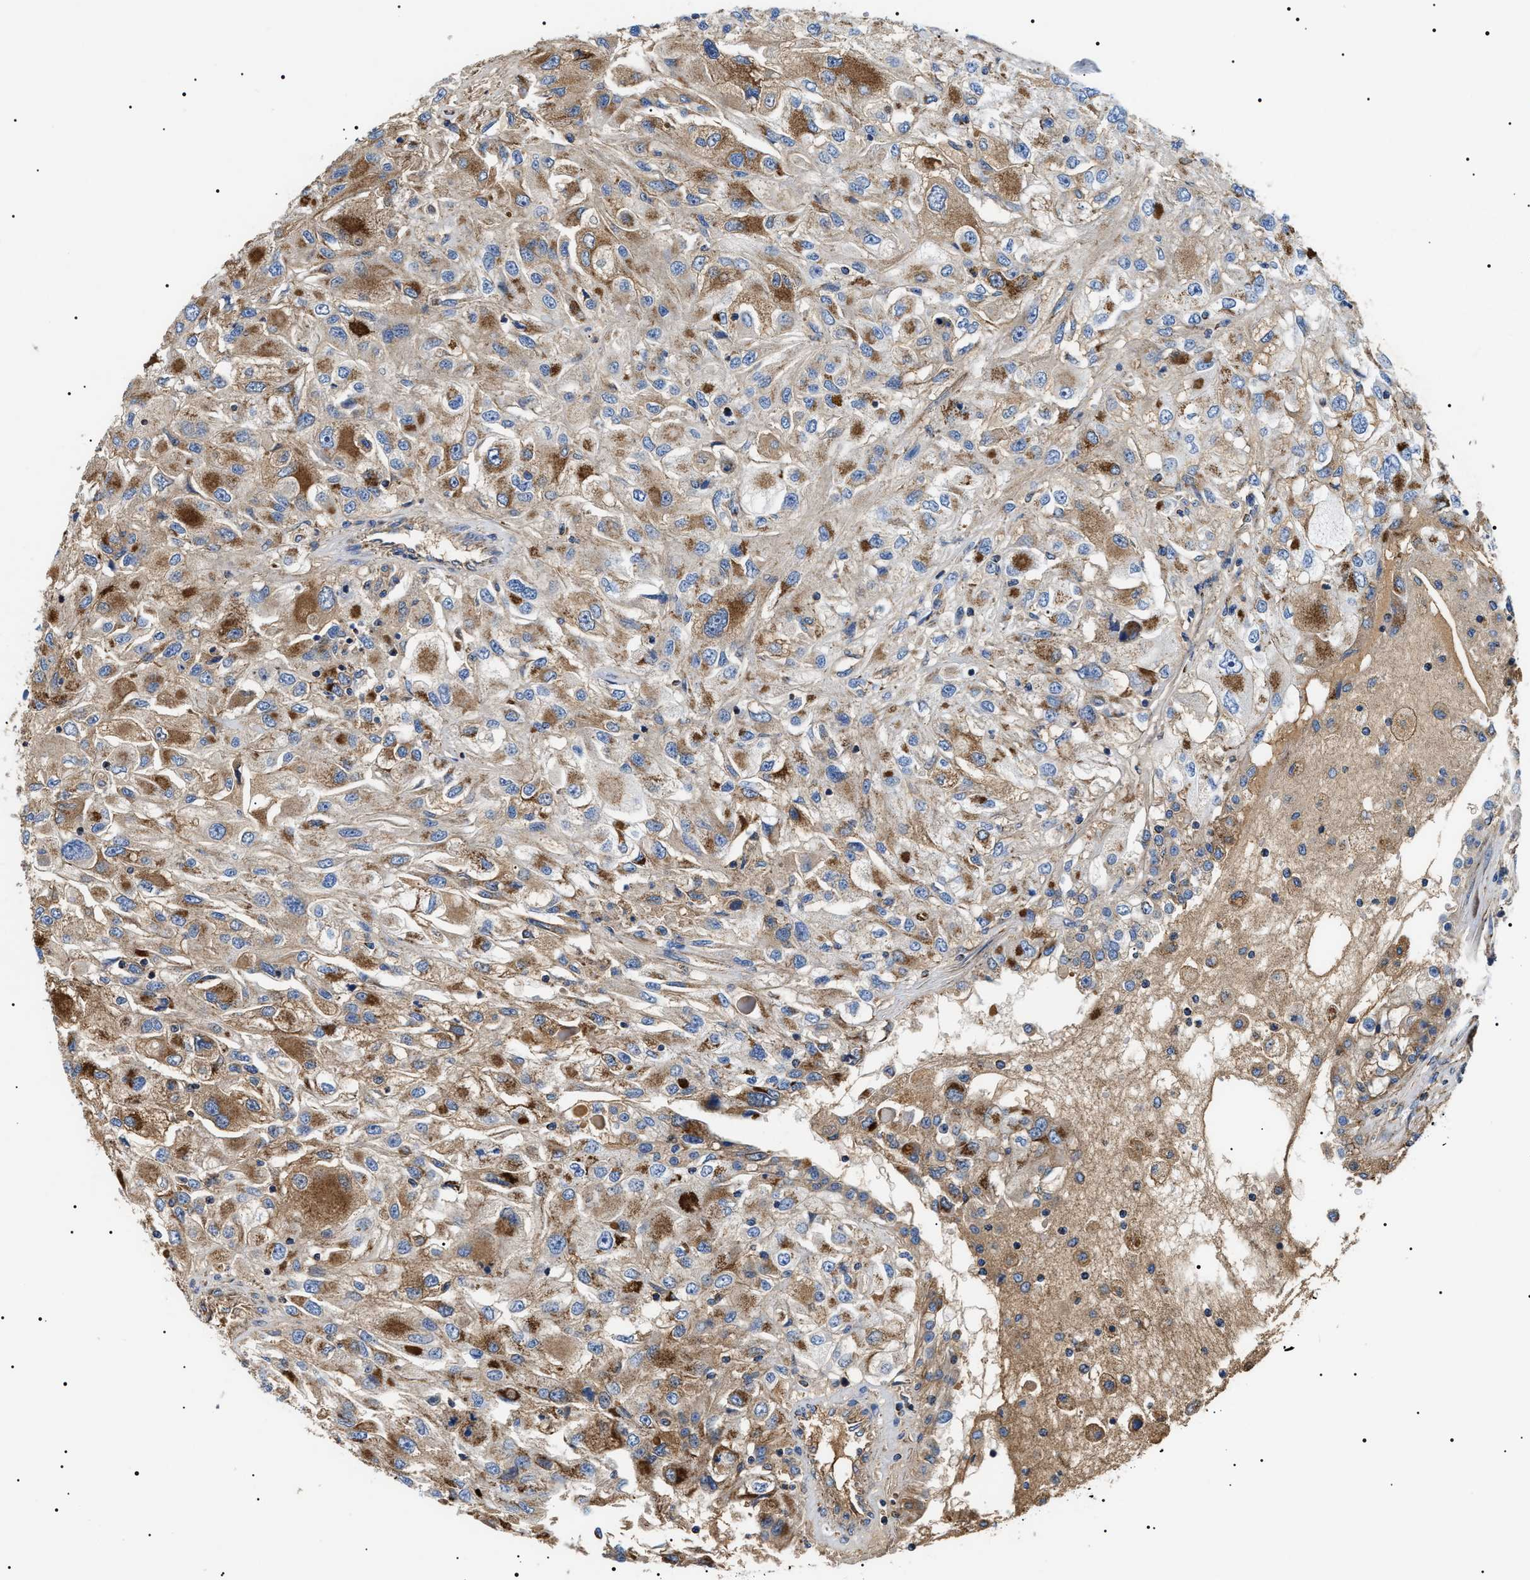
{"staining": {"intensity": "moderate", "quantity": ">75%", "location": "cytoplasmic/membranous"}, "tissue": "renal cancer", "cell_type": "Tumor cells", "image_type": "cancer", "snomed": [{"axis": "morphology", "description": "Adenocarcinoma, NOS"}, {"axis": "topography", "description": "Kidney"}], "caption": "A brown stain highlights moderate cytoplasmic/membranous positivity of a protein in adenocarcinoma (renal) tumor cells.", "gene": "OXSM", "patient": {"sex": "female", "age": 52}}